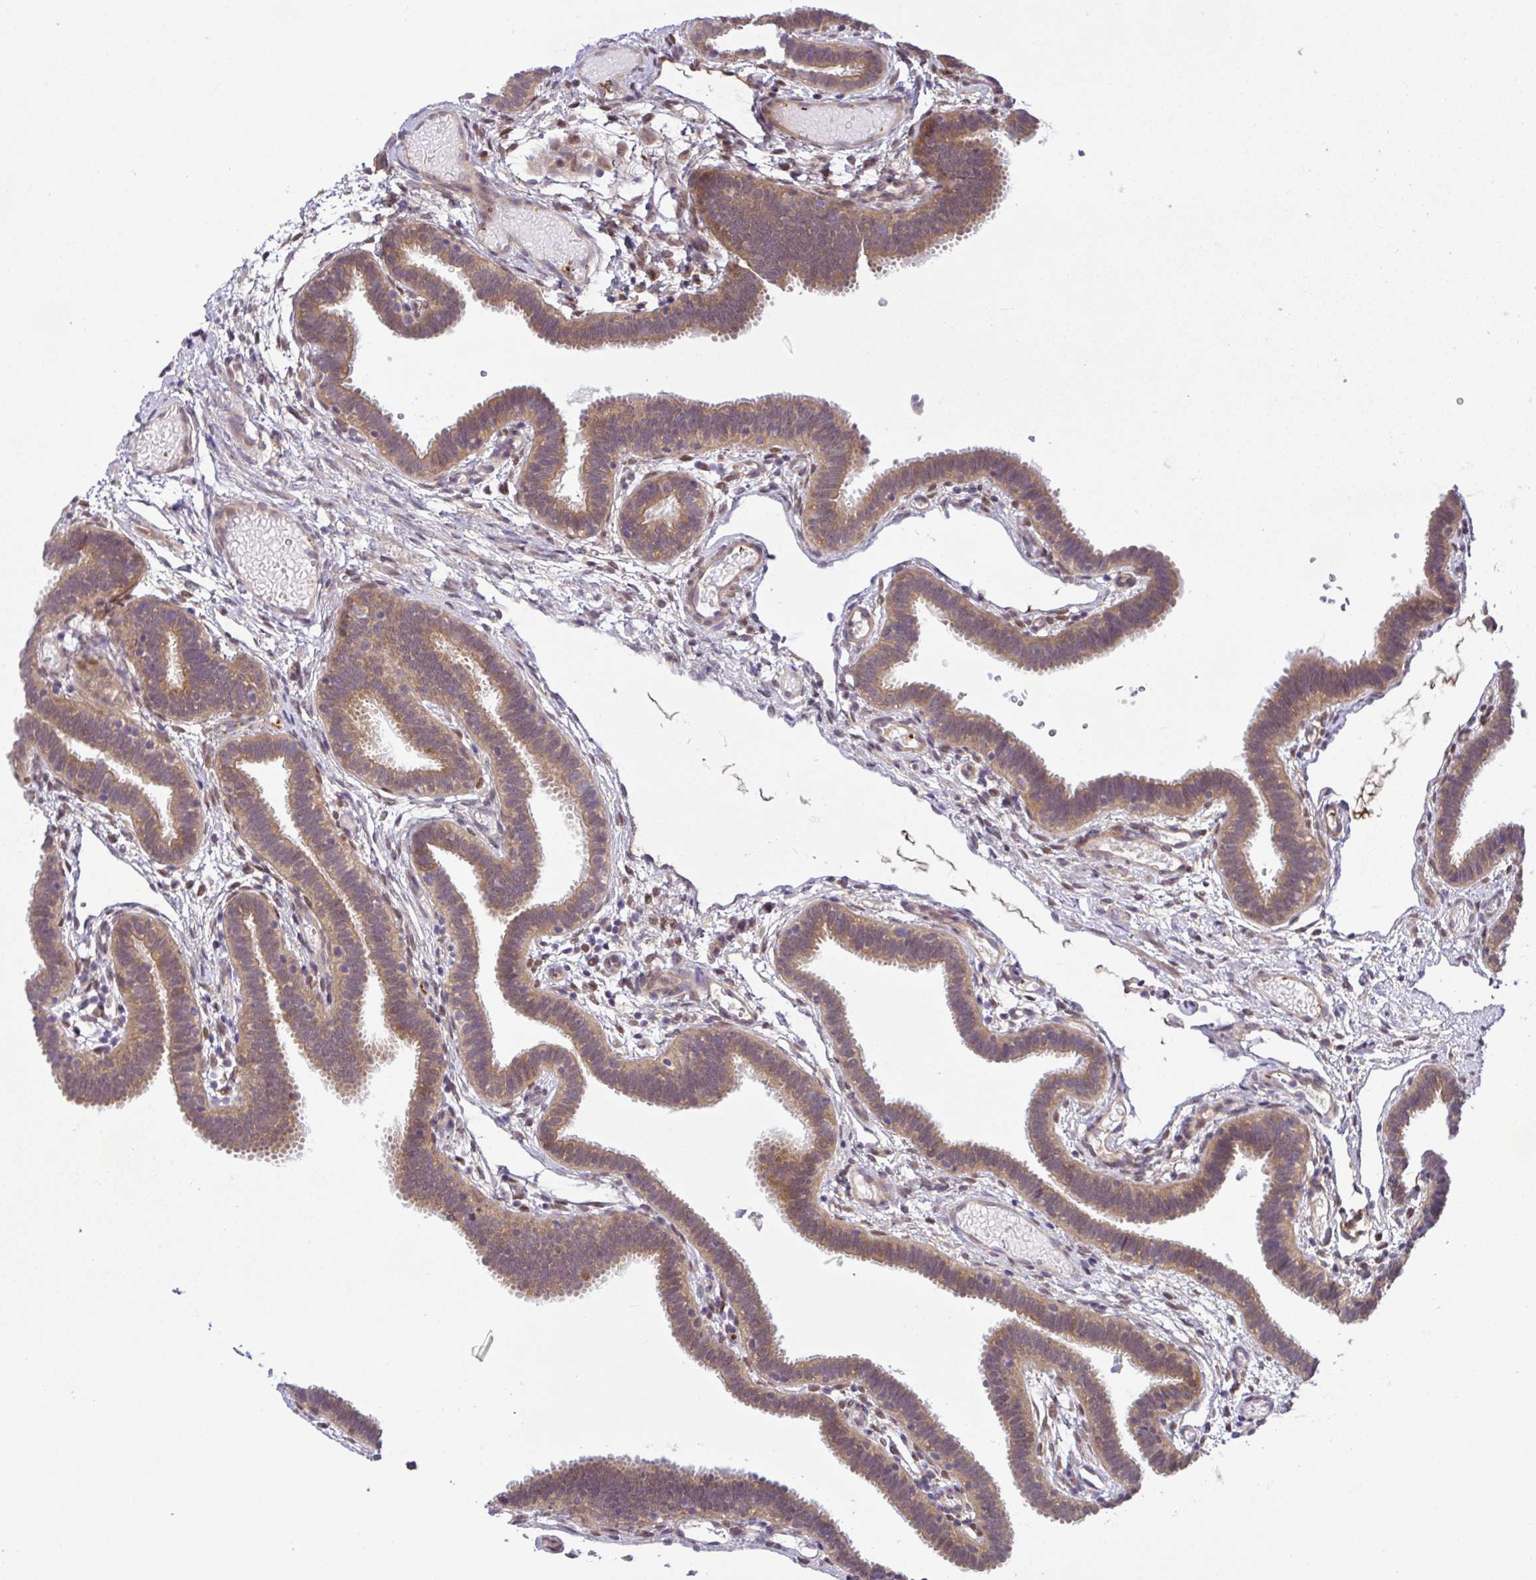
{"staining": {"intensity": "moderate", "quantity": ">75%", "location": "cytoplasmic/membranous"}, "tissue": "fallopian tube", "cell_type": "Glandular cells", "image_type": "normal", "snomed": [{"axis": "morphology", "description": "Normal tissue, NOS"}, {"axis": "topography", "description": "Fallopian tube"}], "caption": "Immunohistochemistry (IHC) staining of benign fallopian tube, which reveals medium levels of moderate cytoplasmic/membranous expression in approximately >75% of glandular cells indicating moderate cytoplasmic/membranous protein expression. The staining was performed using DAB (3,3'-diaminobenzidine) (brown) for protein detection and nuclei were counterstained in hematoxylin (blue).", "gene": "UBE4A", "patient": {"sex": "female", "age": 37}}